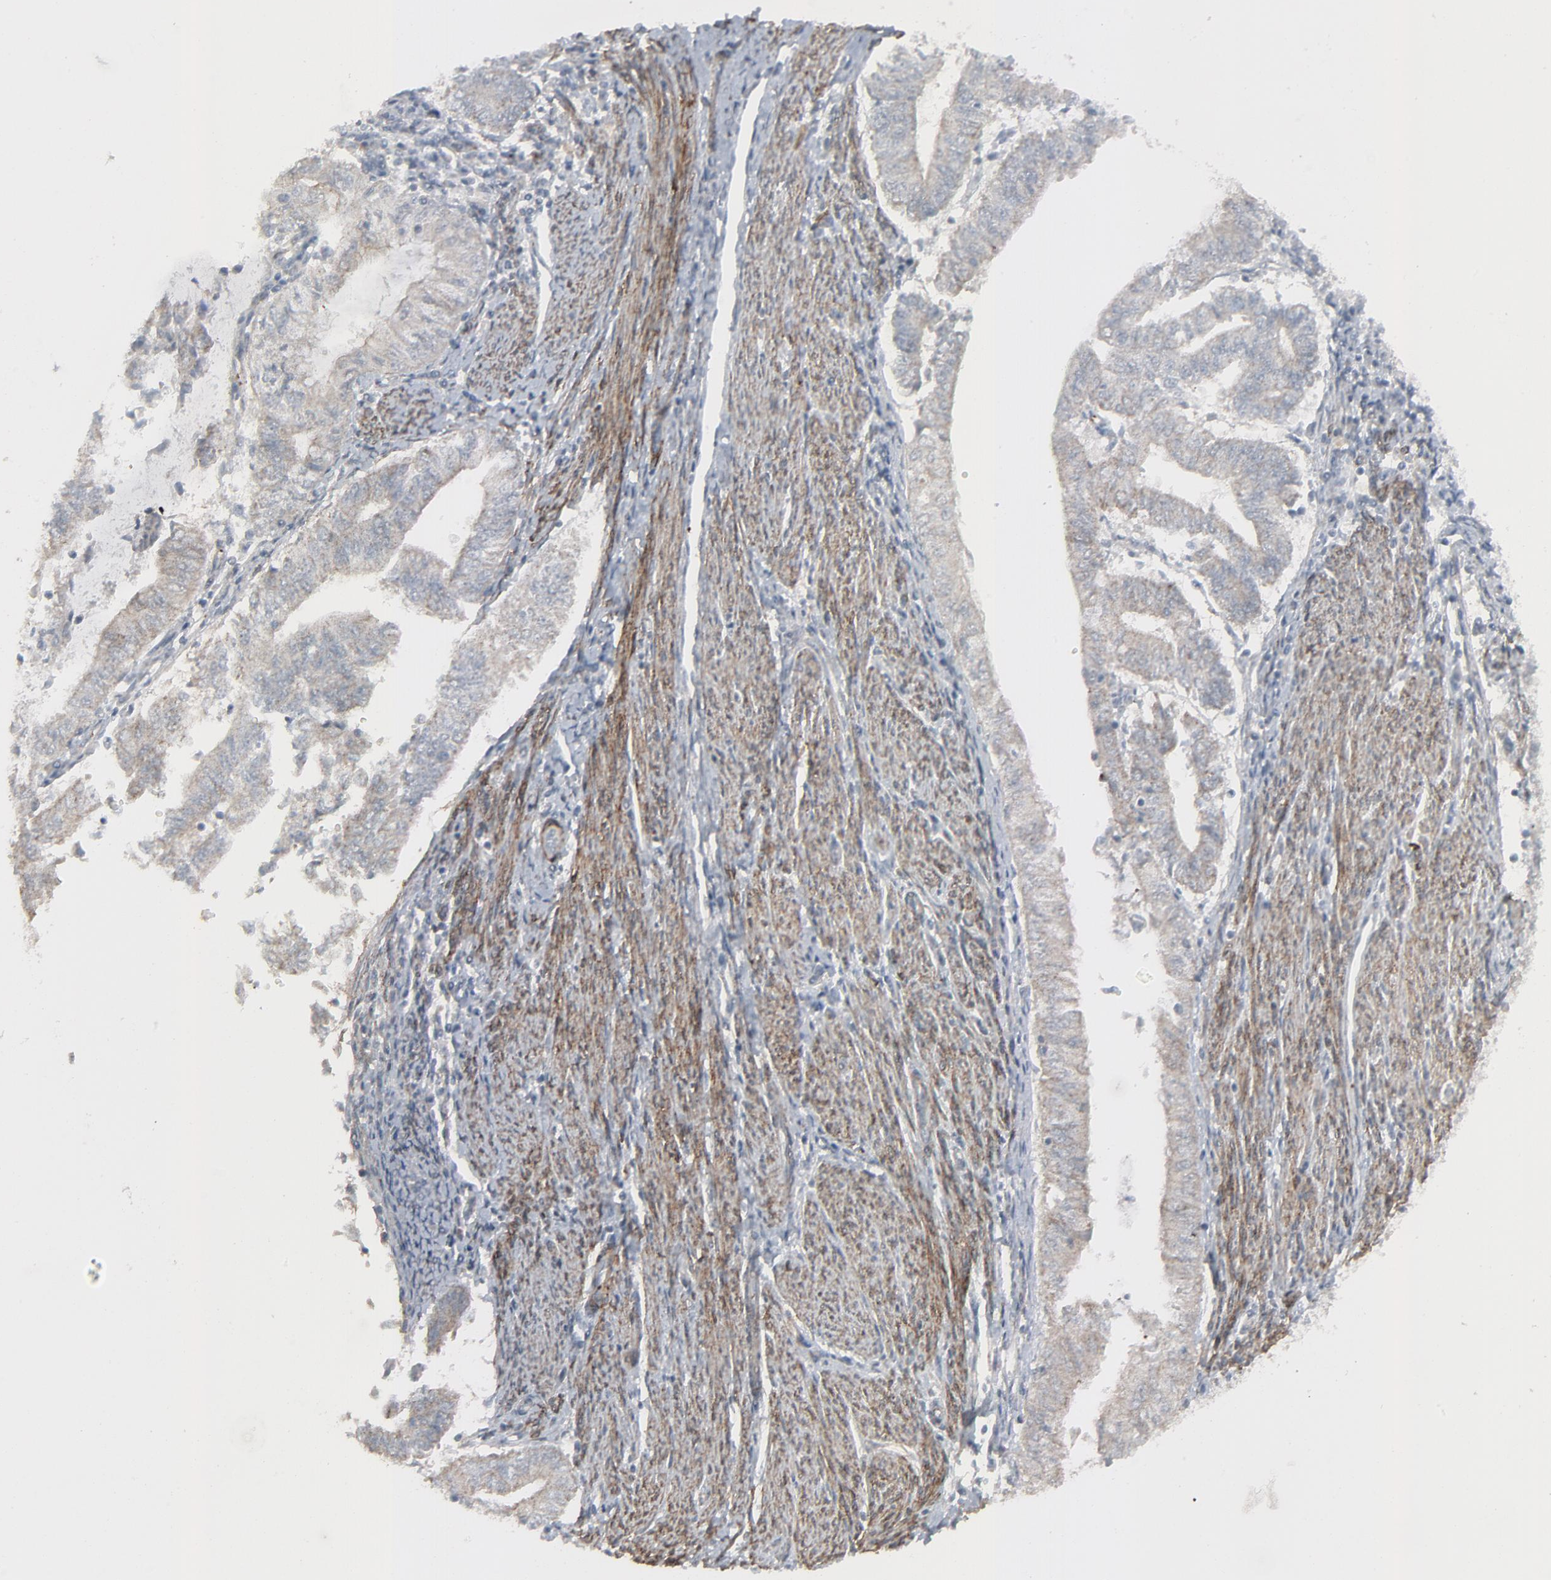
{"staining": {"intensity": "negative", "quantity": "none", "location": "none"}, "tissue": "endometrial cancer", "cell_type": "Tumor cells", "image_type": "cancer", "snomed": [{"axis": "morphology", "description": "Adenocarcinoma, NOS"}, {"axis": "topography", "description": "Endometrium"}], "caption": "DAB (3,3'-diaminobenzidine) immunohistochemical staining of human endometrial cancer exhibits no significant positivity in tumor cells.", "gene": "NEUROD1", "patient": {"sex": "female", "age": 66}}